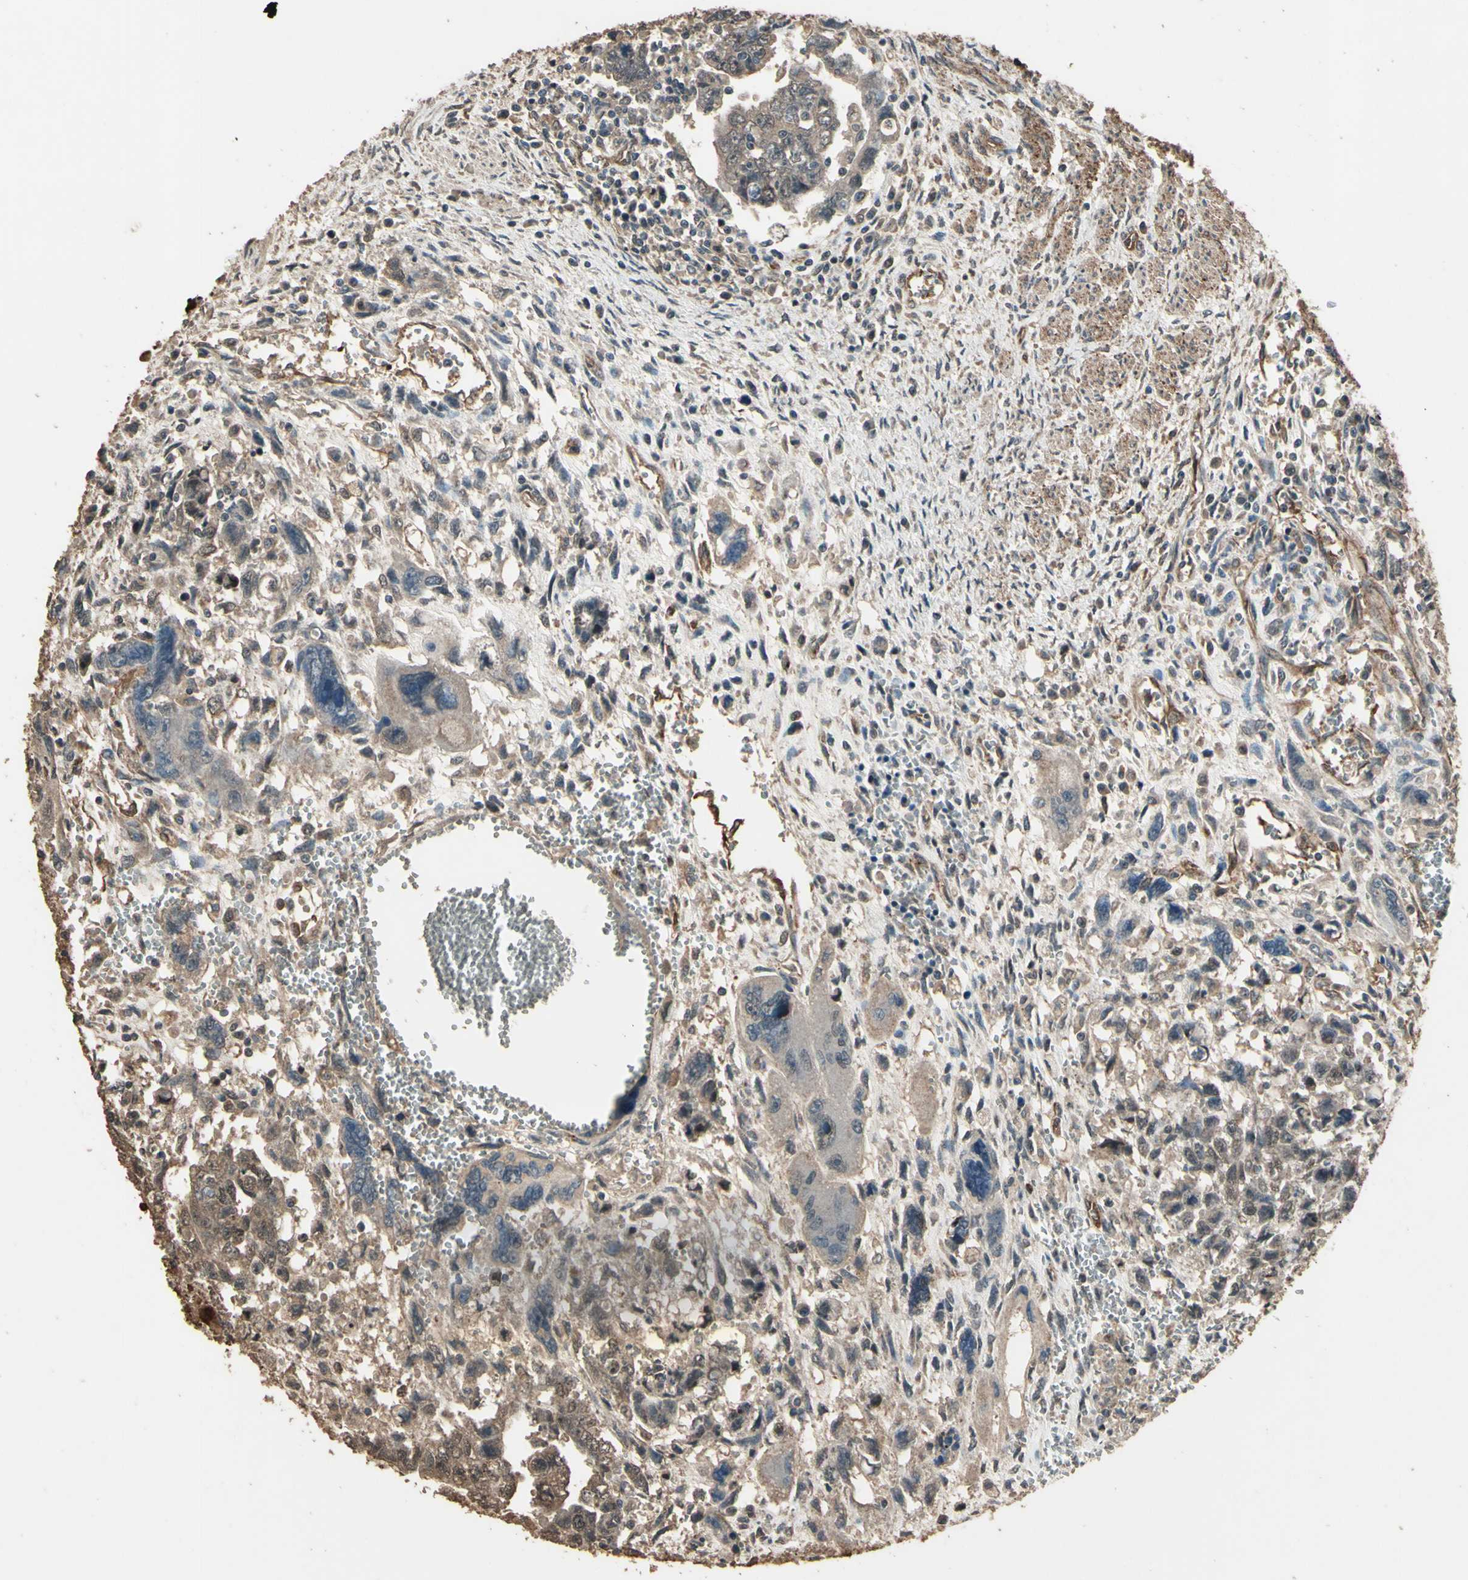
{"staining": {"intensity": "weak", "quantity": ">75%", "location": "cytoplasmic/membranous"}, "tissue": "testis cancer", "cell_type": "Tumor cells", "image_type": "cancer", "snomed": [{"axis": "morphology", "description": "Carcinoma, Embryonal, NOS"}, {"axis": "topography", "description": "Testis"}], "caption": "Weak cytoplasmic/membranous staining is appreciated in approximately >75% of tumor cells in embryonal carcinoma (testis). (Stains: DAB (3,3'-diaminobenzidine) in brown, nuclei in blue, Microscopy: brightfield microscopy at high magnification).", "gene": "TSPO", "patient": {"sex": "male", "age": 28}}